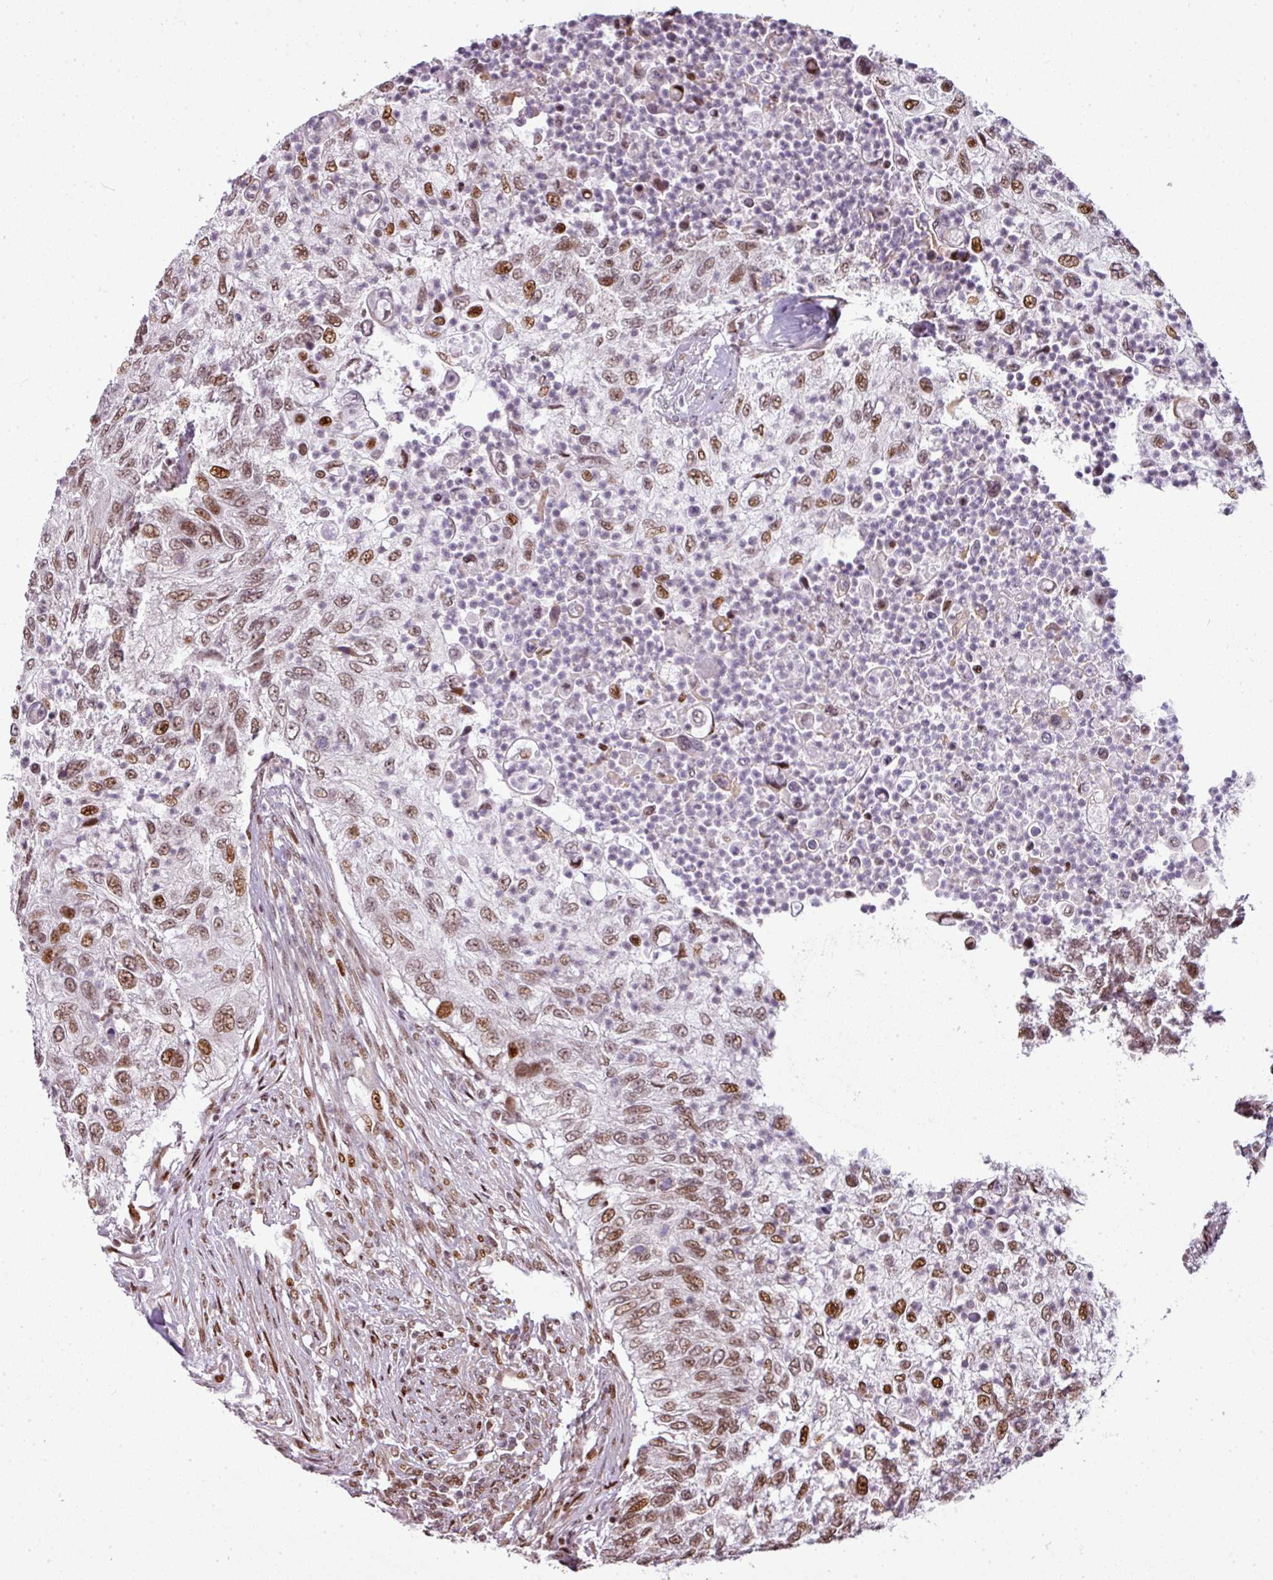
{"staining": {"intensity": "moderate", "quantity": ">75%", "location": "nuclear"}, "tissue": "urothelial cancer", "cell_type": "Tumor cells", "image_type": "cancer", "snomed": [{"axis": "morphology", "description": "Urothelial carcinoma, High grade"}, {"axis": "topography", "description": "Urinary bladder"}], "caption": "IHC (DAB) staining of human high-grade urothelial carcinoma exhibits moderate nuclear protein expression in approximately >75% of tumor cells.", "gene": "MYSM1", "patient": {"sex": "female", "age": 60}}